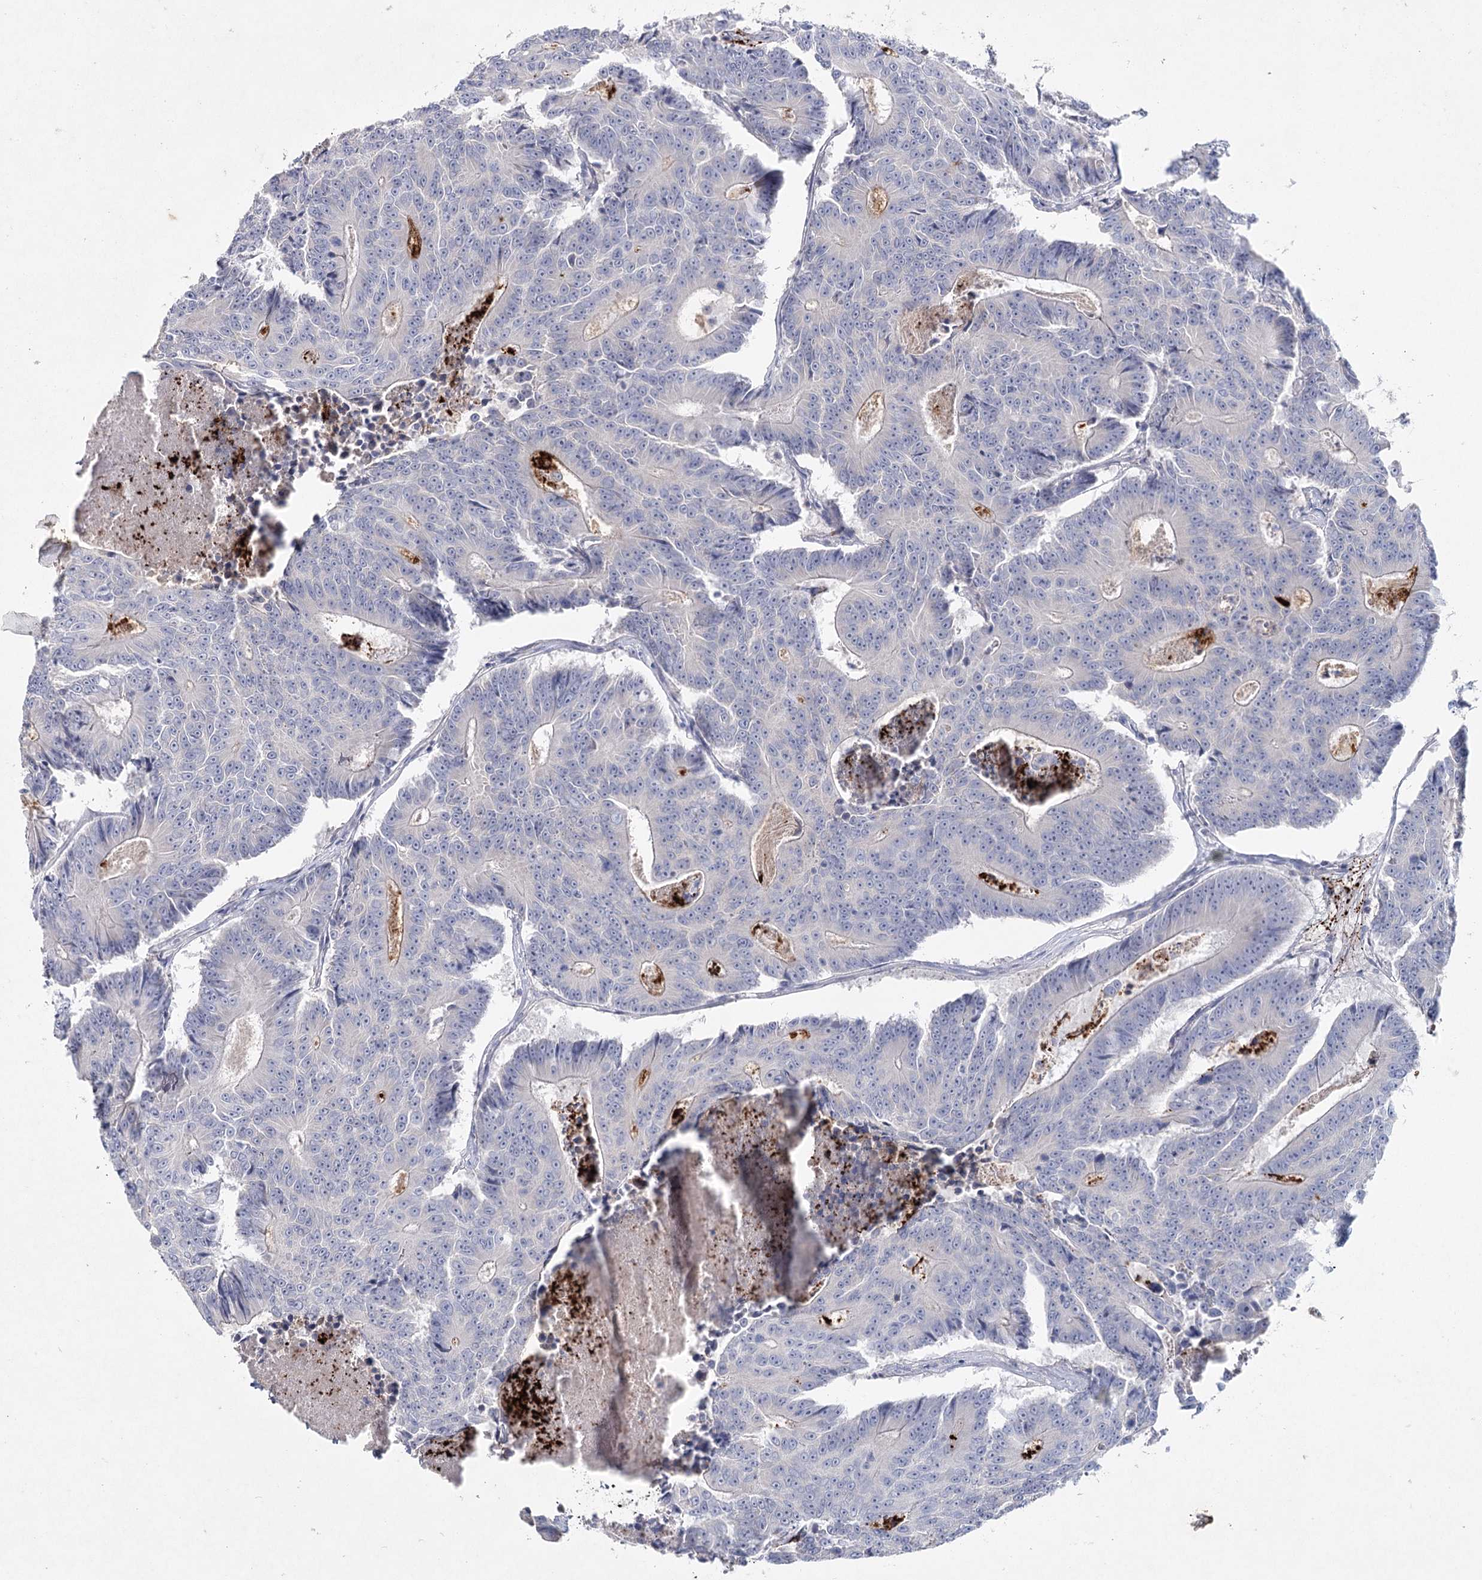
{"staining": {"intensity": "negative", "quantity": "none", "location": "none"}, "tissue": "colorectal cancer", "cell_type": "Tumor cells", "image_type": "cancer", "snomed": [{"axis": "morphology", "description": "Adenocarcinoma, NOS"}, {"axis": "topography", "description": "Colon"}], "caption": "Tumor cells show no significant protein expression in colorectal cancer.", "gene": "MAP3K13", "patient": {"sex": "male", "age": 83}}